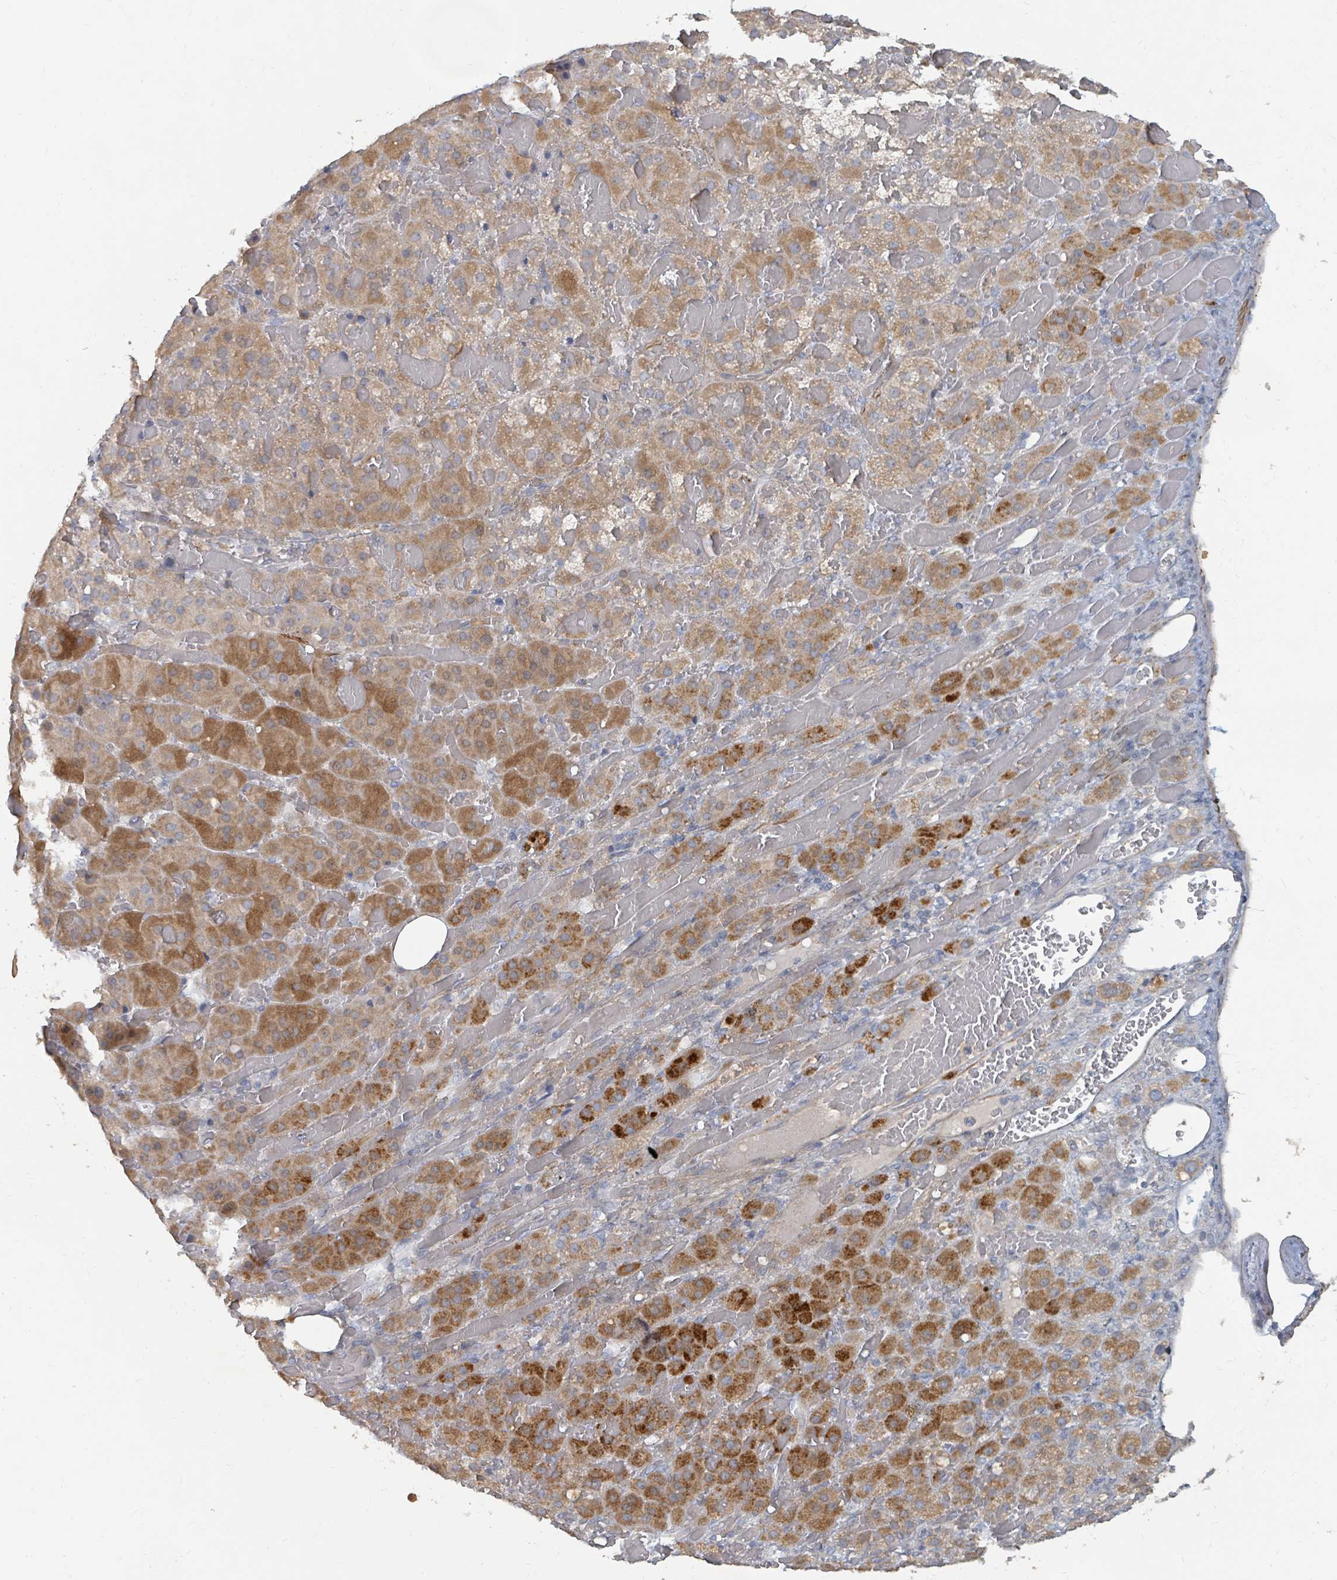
{"staining": {"intensity": "strong", "quantity": "25%-75%", "location": "cytoplasmic/membranous"}, "tissue": "adrenal gland", "cell_type": "Glandular cells", "image_type": "normal", "snomed": [{"axis": "morphology", "description": "Normal tissue, NOS"}, {"axis": "topography", "description": "Adrenal gland"}], "caption": "Immunohistochemical staining of normal human adrenal gland reveals 25%-75% levels of strong cytoplasmic/membranous protein staining in about 25%-75% of glandular cells.", "gene": "ARGFX", "patient": {"sex": "female", "age": 59}}